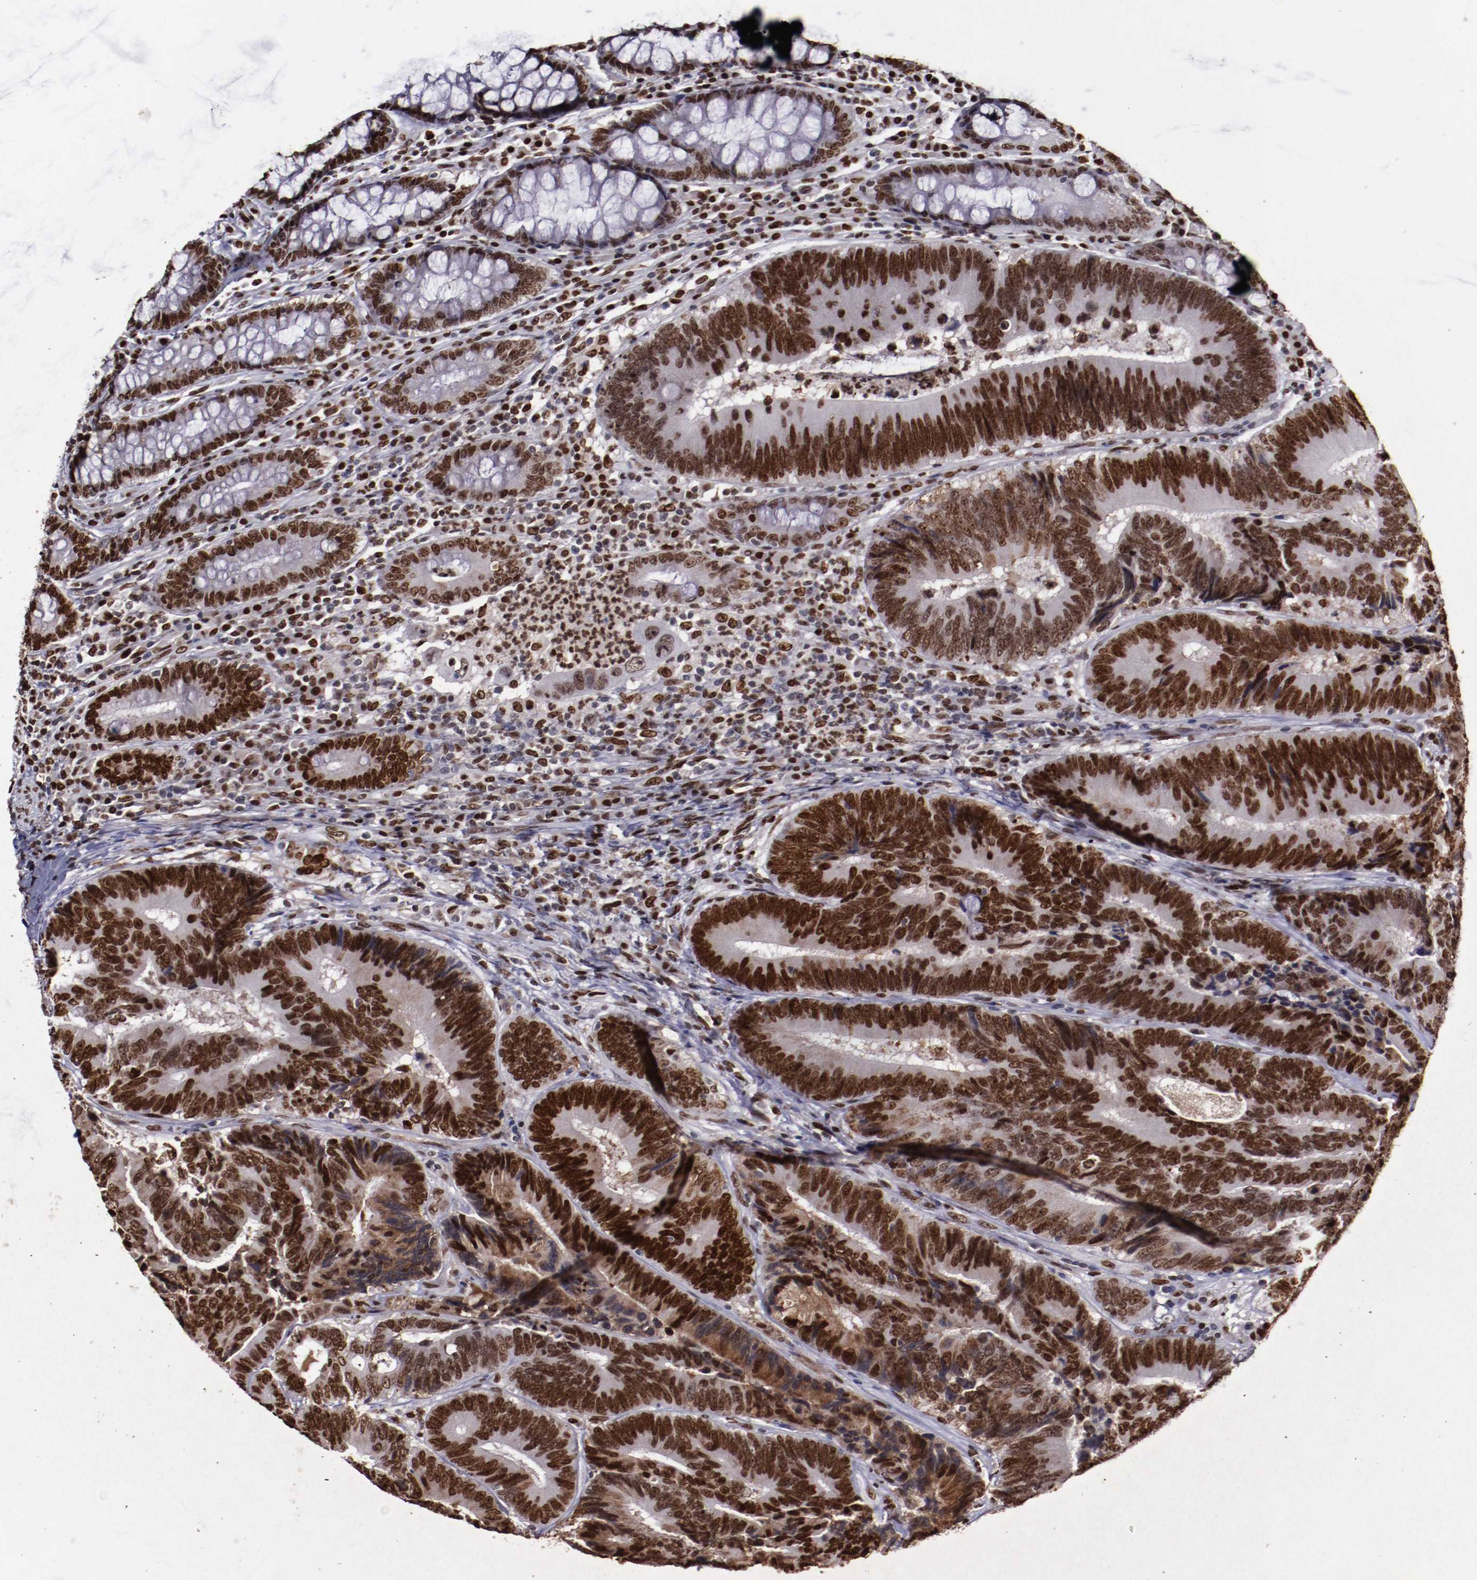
{"staining": {"intensity": "strong", "quantity": ">75%", "location": "nuclear"}, "tissue": "colorectal cancer", "cell_type": "Tumor cells", "image_type": "cancer", "snomed": [{"axis": "morphology", "description": "Normal tissue, NOS"}, {"axis": "morphology", "description": "Adenocarcinoma, NOS"}, {"axis": "topography", "description": "Colon"}], "caption": "There is high levels of strong nuclear positivity in tumor cells of colorectal cancer (adenocarcinoma), as demonstrated by immunohistochemical staining (brown color).", "gene": "APEX1", "patient": {"sex": "female", "age": 78}}